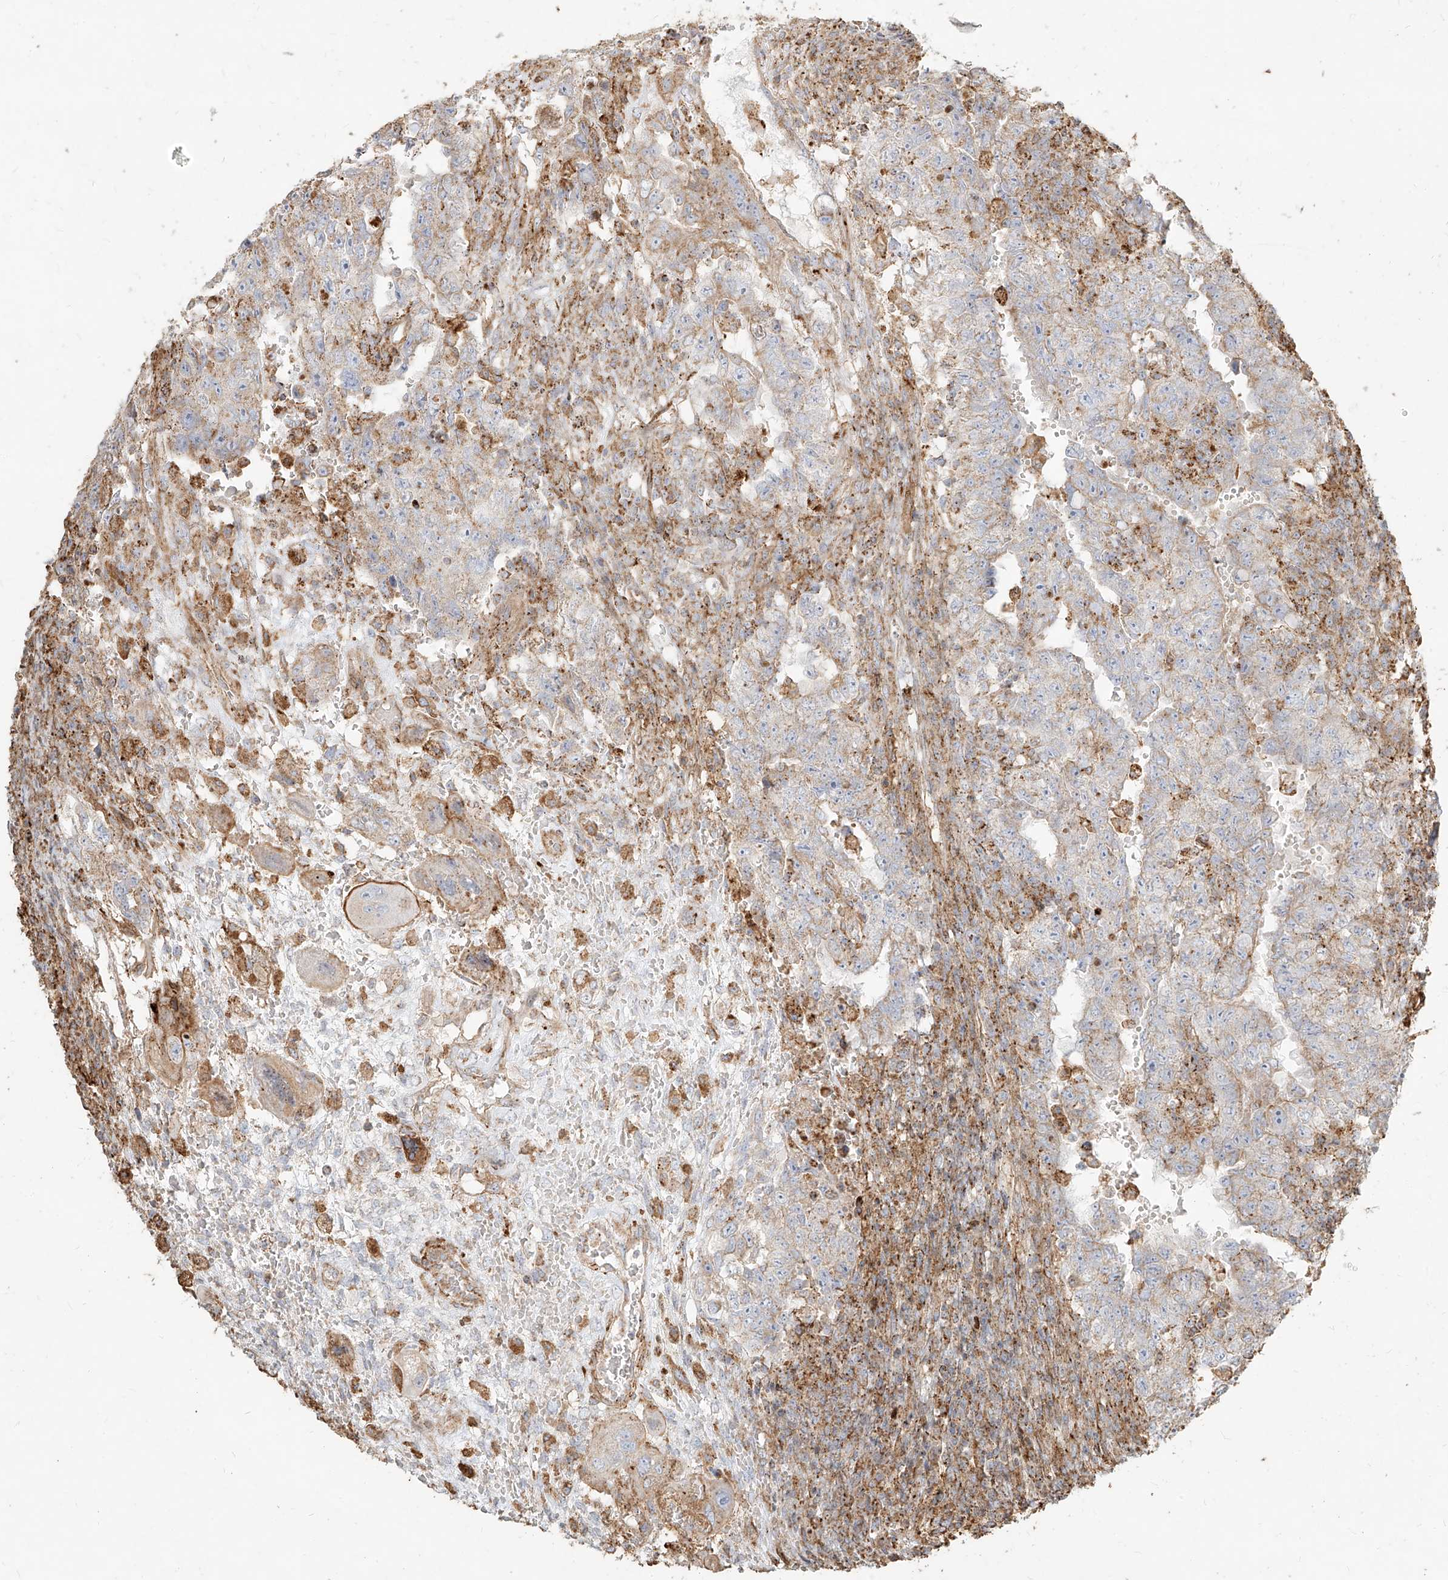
{"staining": {"intensity": "weak", "quantity": "<25%", "location": "cytoplasmic/membranous"}, "tissue": "testis cancer", "cell_type": "Tumor cells", "image_type": "cancer", "snomed": [{"axis": "morphology", "description": "Carcinoma, Embryonal, NOS"}, {"axis": "topography", "description": "Testis"}], "caption": "This is an IHC image of testis embryonal carcinoma. There is no positivity in tumor cells.", "gene": "MTX2", "patient": {"sex": "male", "age": 26}}